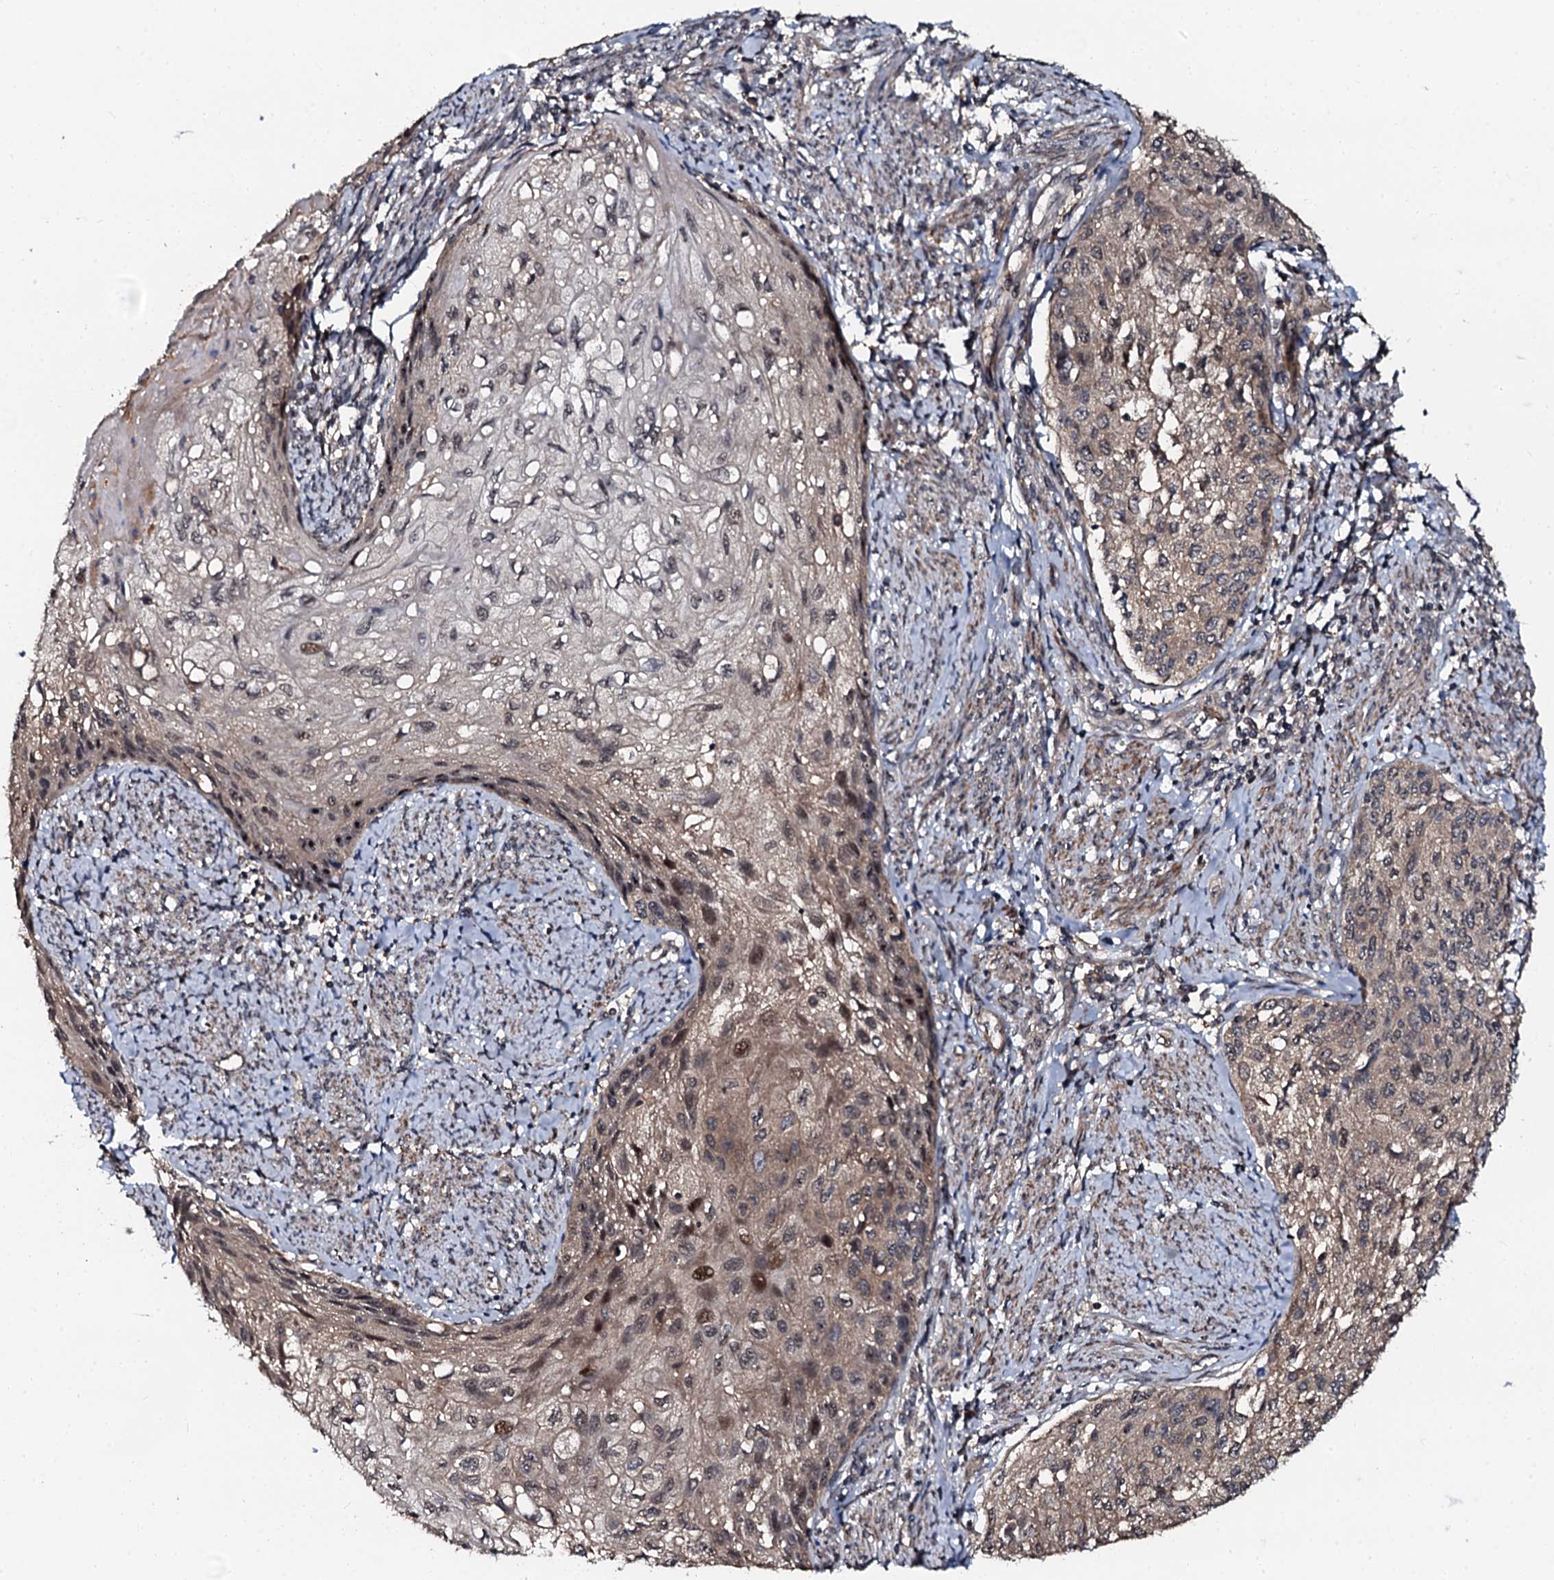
{"staining": {"intensity": "moderate", "quantity": "<25%", "location": "nuclear"}, "tissue": "cervical cancer", "cell_type": "Tumor cells", "image_type": "cancer", "snomed": [{"axis": "morphology", "description": "Squamous cell carcinoma, NOS"}, {"axis": "topography", "description": "Cervix"}], "caption": "Brown immunohistochemical staining in cervical cancer (squamous cell carcinoma) reveals moderate nuclear staining in about <25% of tumor cells.", "gene": "N4BP1", "patient": {"sex": "female", "age": 67}}